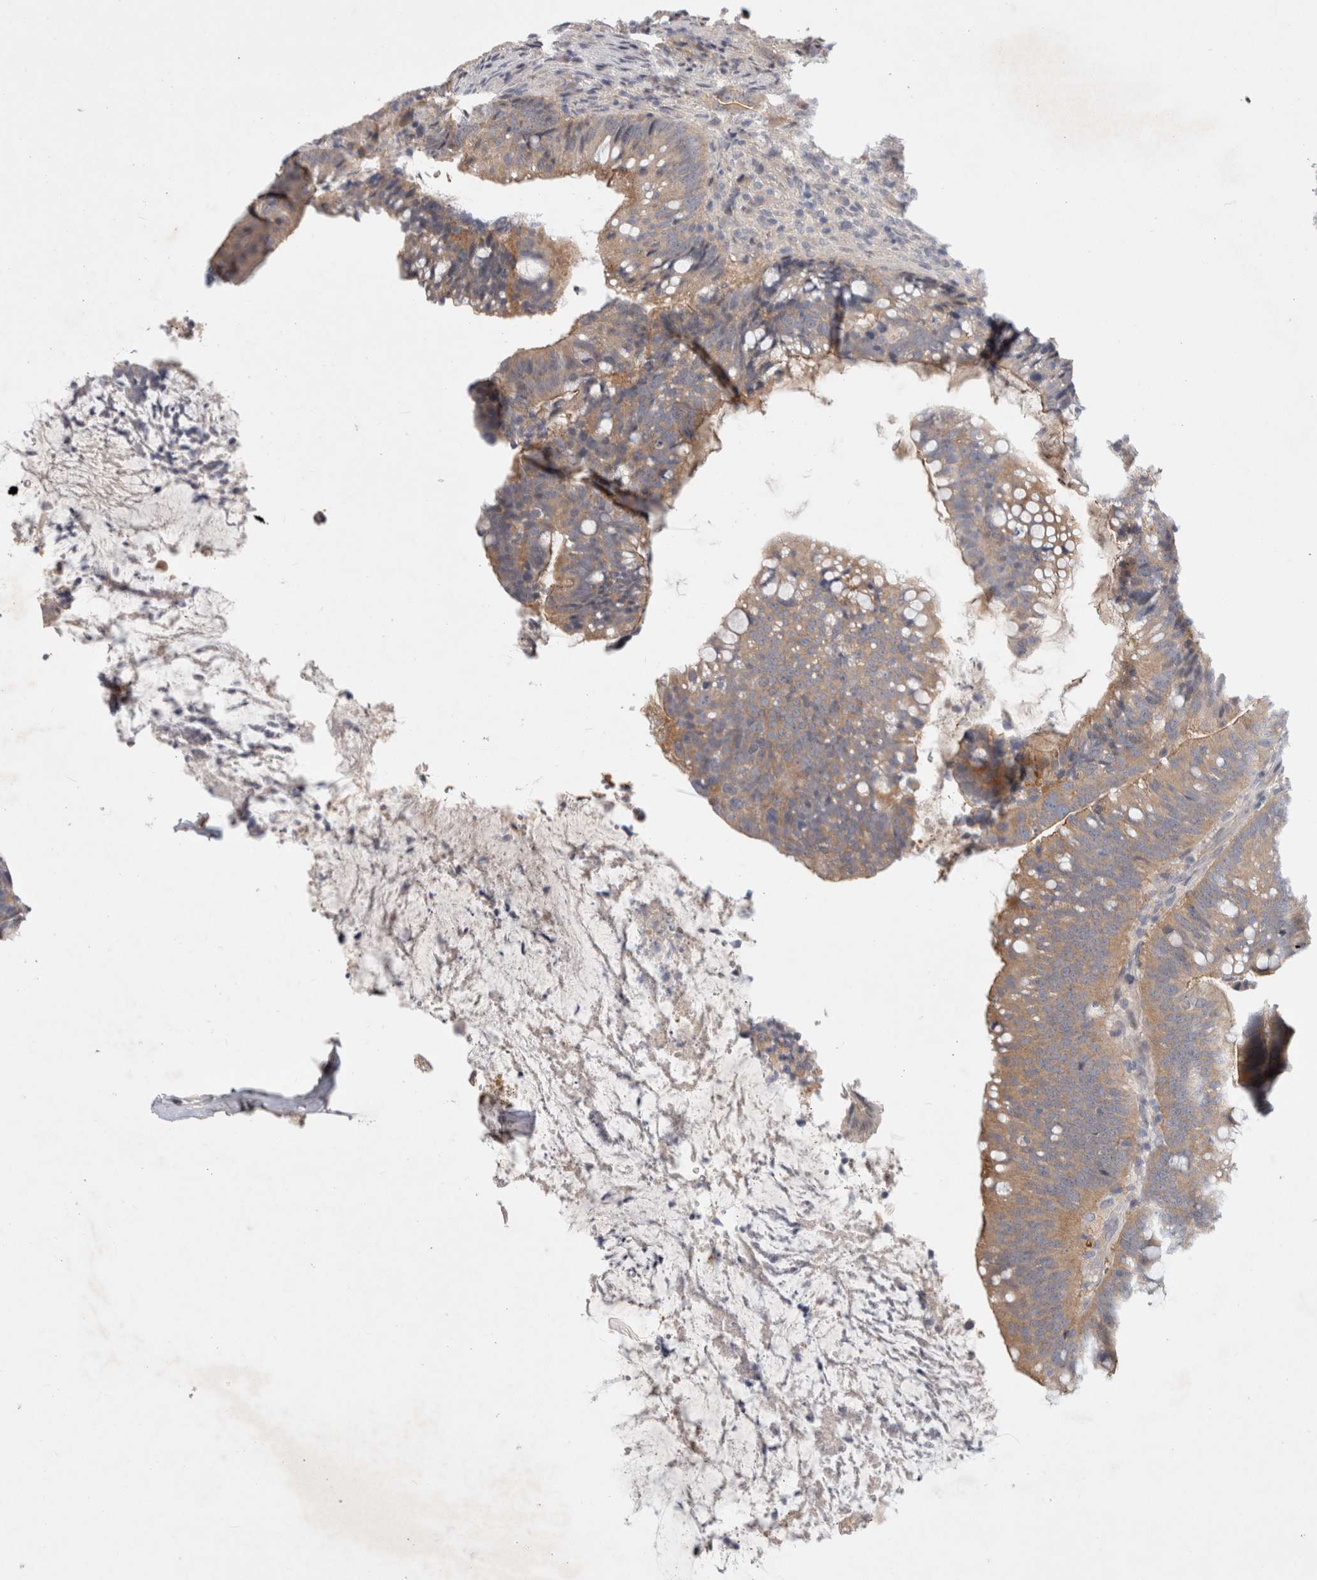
{"staining": {"intensity": "moderate", "quantity": "25%-75%", "location": "cytoplasmic/membranous"}, "tissue": "colorectal cancer", "cell_type": "Tumor cells", "image_type": "cancer", "snomed": [{"axis": "morphology", "description": "Adenocarcinoma, NOS"}, {"axis": "topography", "description": "Colon"}], "caption": "Immunohistochemical staining of human colorectal cancer (adenocarcinoma) displays medium levels of moderate cytoplasmic/membranous protein positivity in about 25%-75% of tumor cells.", "gene": "CERS3", "patient": {"sex": "female", "age": 66}}